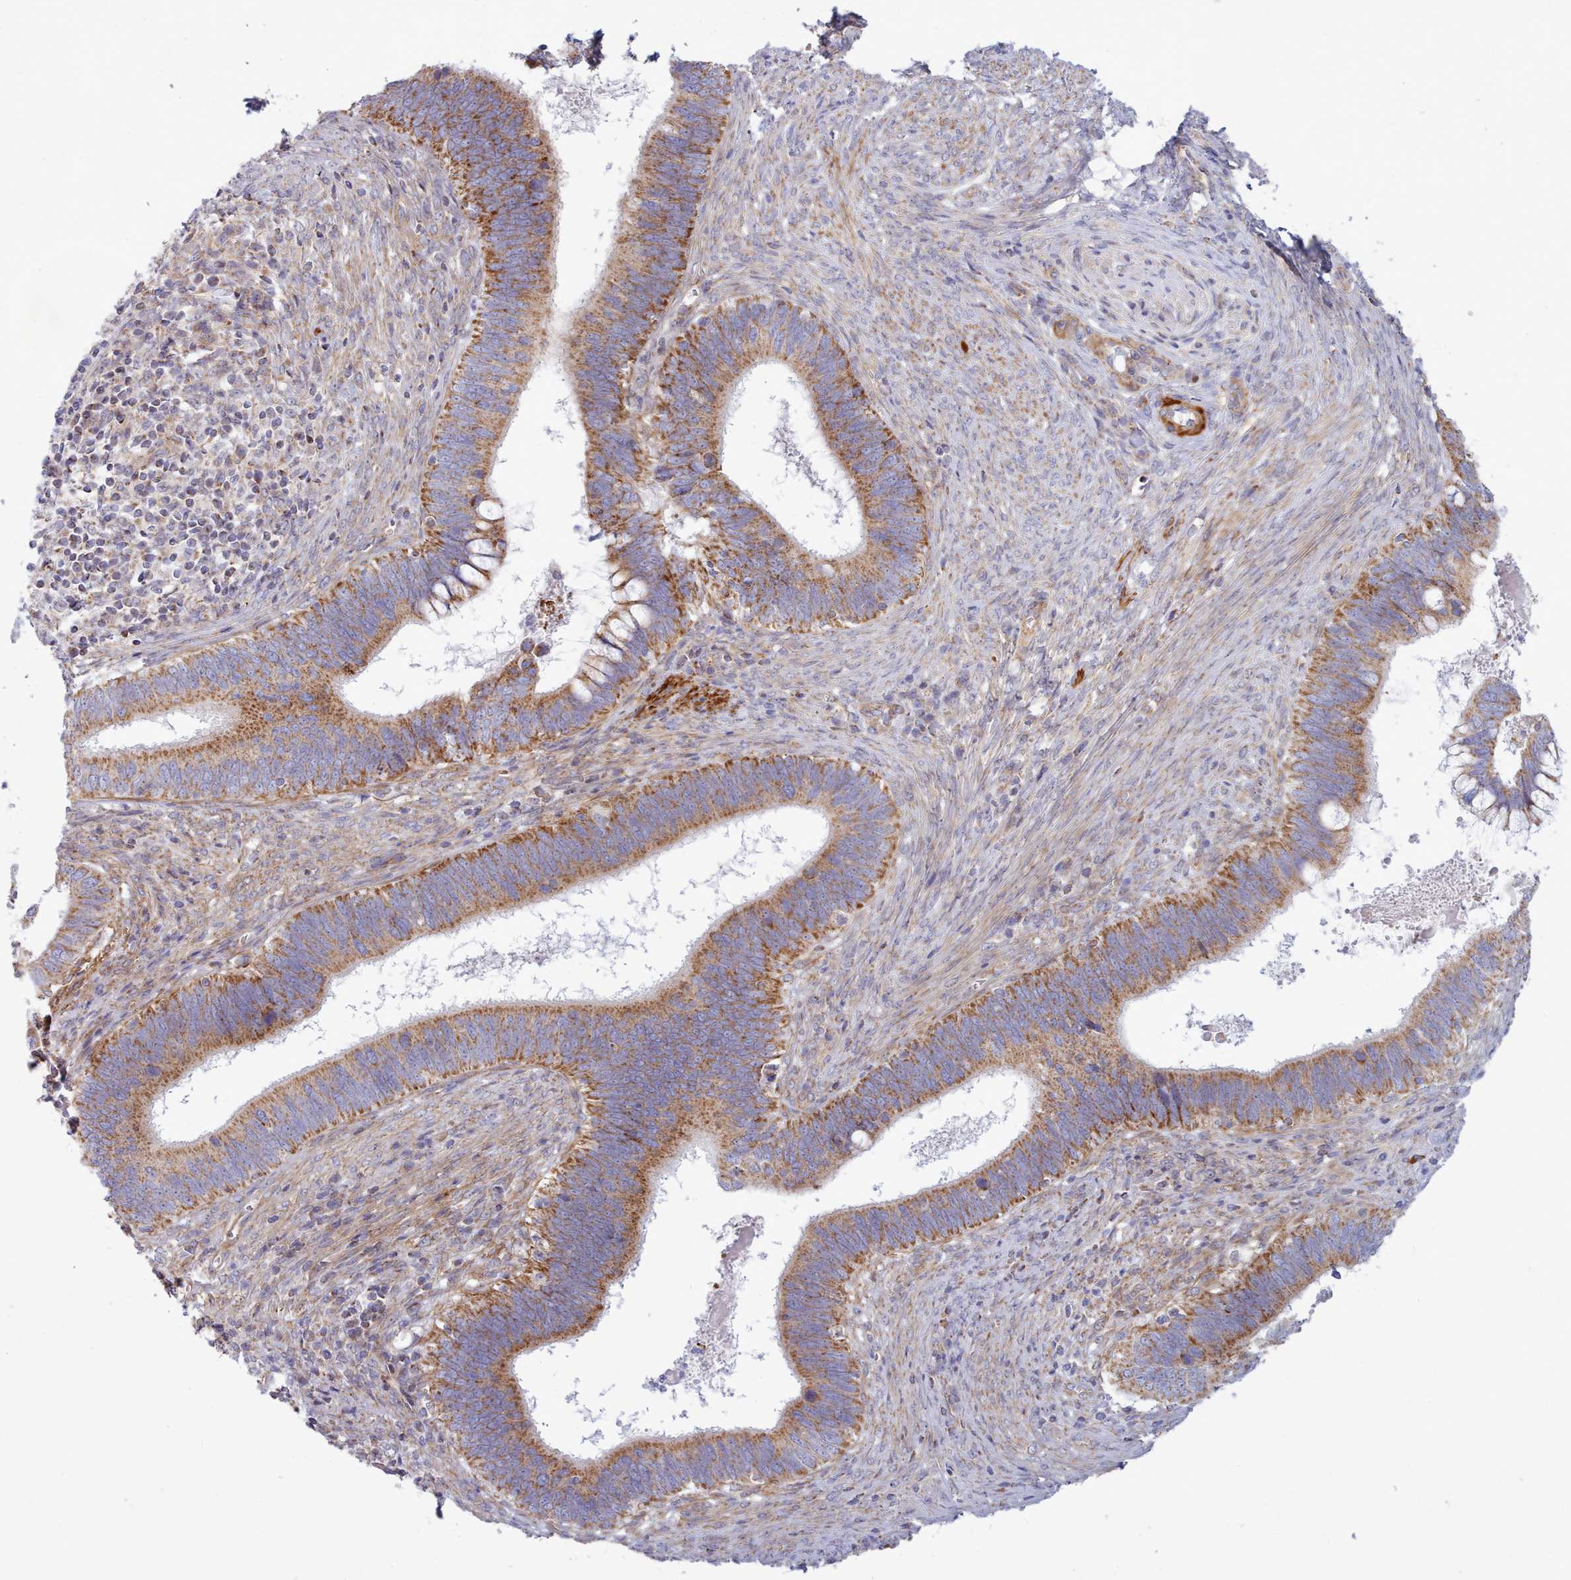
{"staining": {"intensity": "strong", "quantity": ">75%", "location": "cytoplasmic/membranous"}, "tissue": "cervical cancer", "cell_type": "Tumor cells", "image_type": "cancer", "snomed": [{"axis": "morphology", "description": "Adenocarcinoma, NOS"}, {"axis": "topography", "description": "Cervix"}], "caption": "Tumor cells exhibit strong cytoplasmic/membranous positivity in approximately >75% of cells in cervical cancer (adenocarcinoma).", "gene": "MRPL21", "patient": {"sex": "female", "age": 42}}